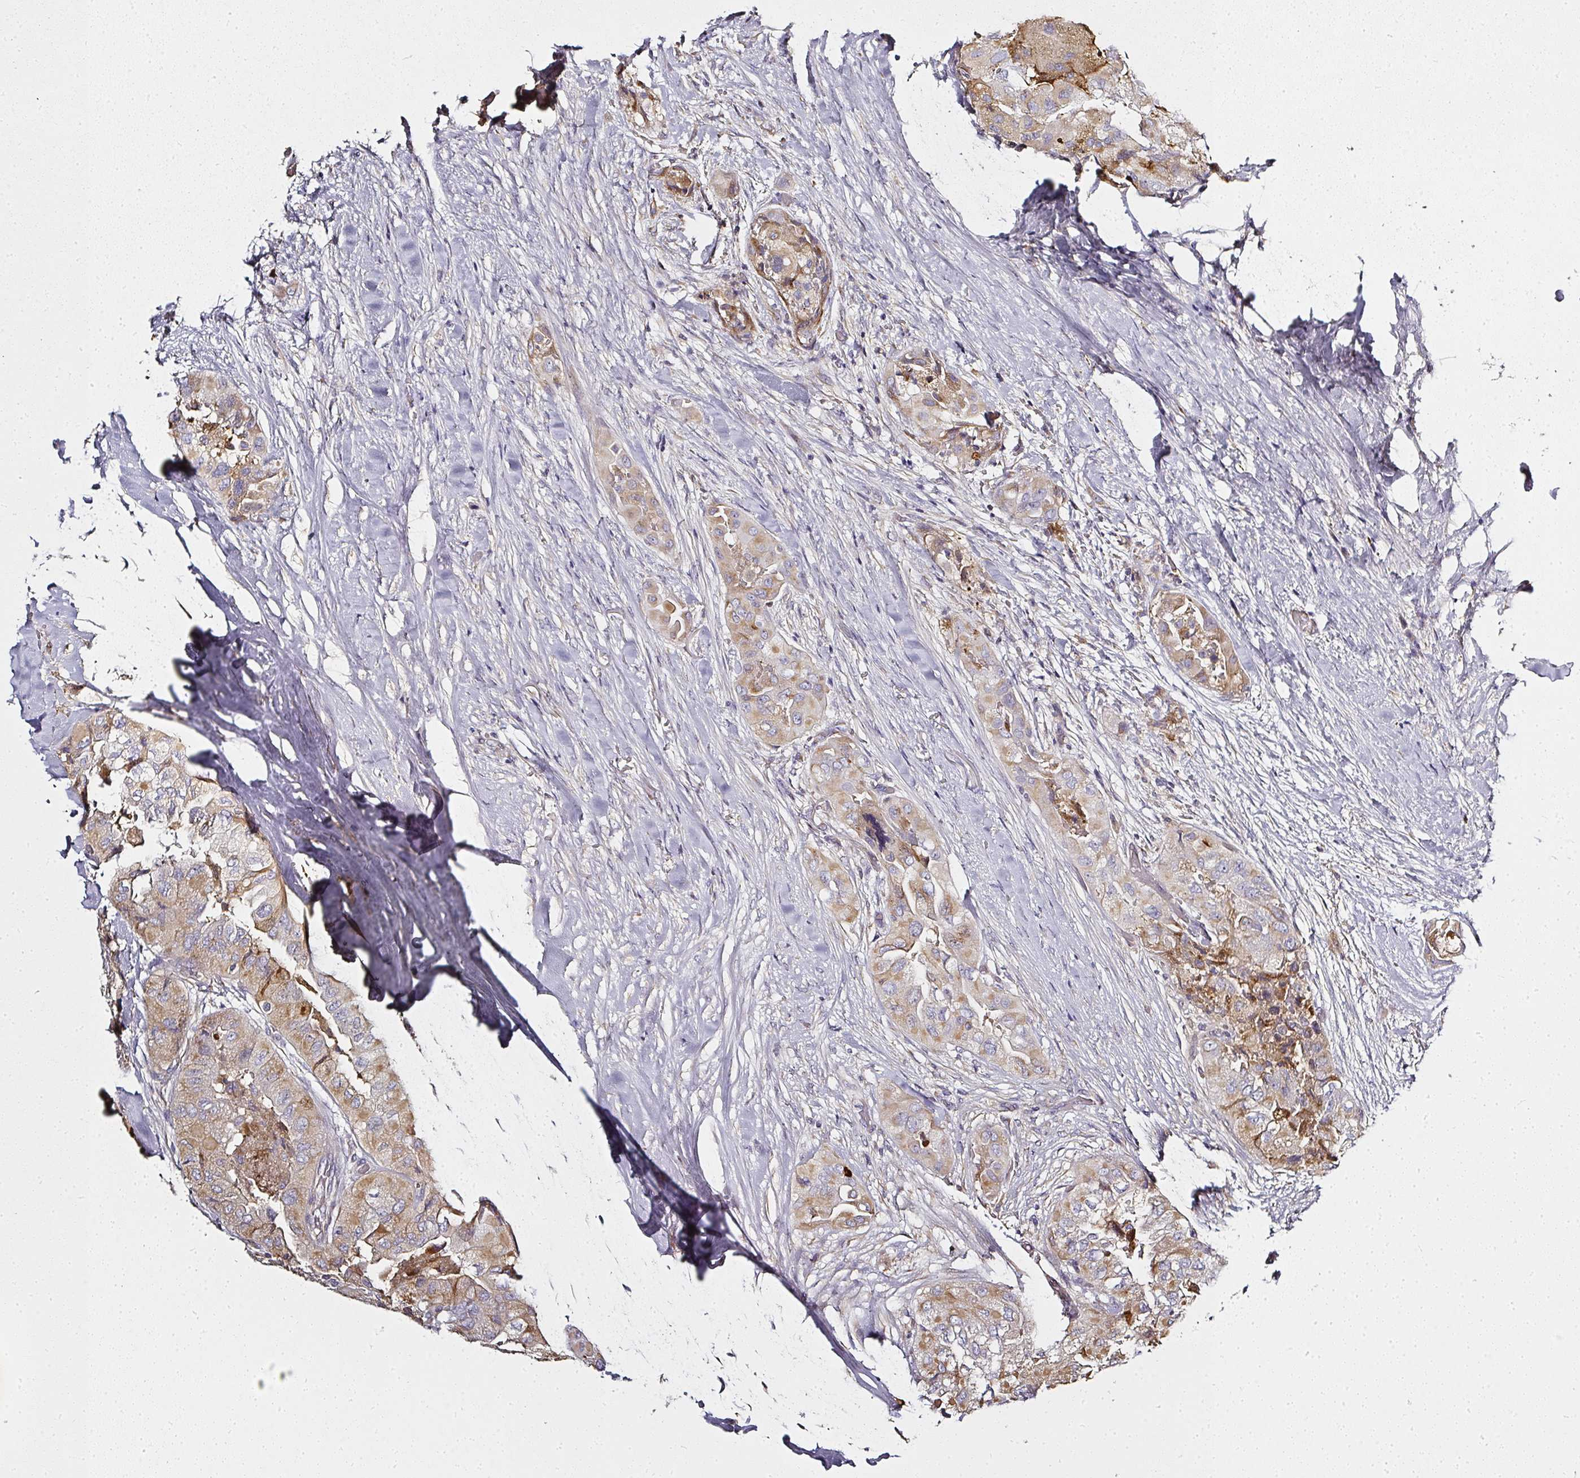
{"staining": {"intensity": "moderate", "quantity": "25%-75%", "location": "cytoplasmic/membranous"}, "tissue": "thyroid cancer", "cell_type": "Tumor cells", "image_type": "cancer", "snomed": [{"axis": "morphology", "description": "Normal tissue, NOS"}, {"axis": "morphology", "description": "Papillary adenocarcinoma, NOS"}, {"axis": "topography", "description": "Thyroid gland"}], "caption": "A medium amount of moderate cytoplasmic/membranous expression is seen in about 25%-75% of tumor cells in thyroid cancer (papillary adenocarcinoma) tissue. (DAB (3,3'-diaminobenzidine) IHC with brightfield microscopy, high magnification).", "gene": "ATP8B2", "patient": {"sex": "female", "age": 59}}